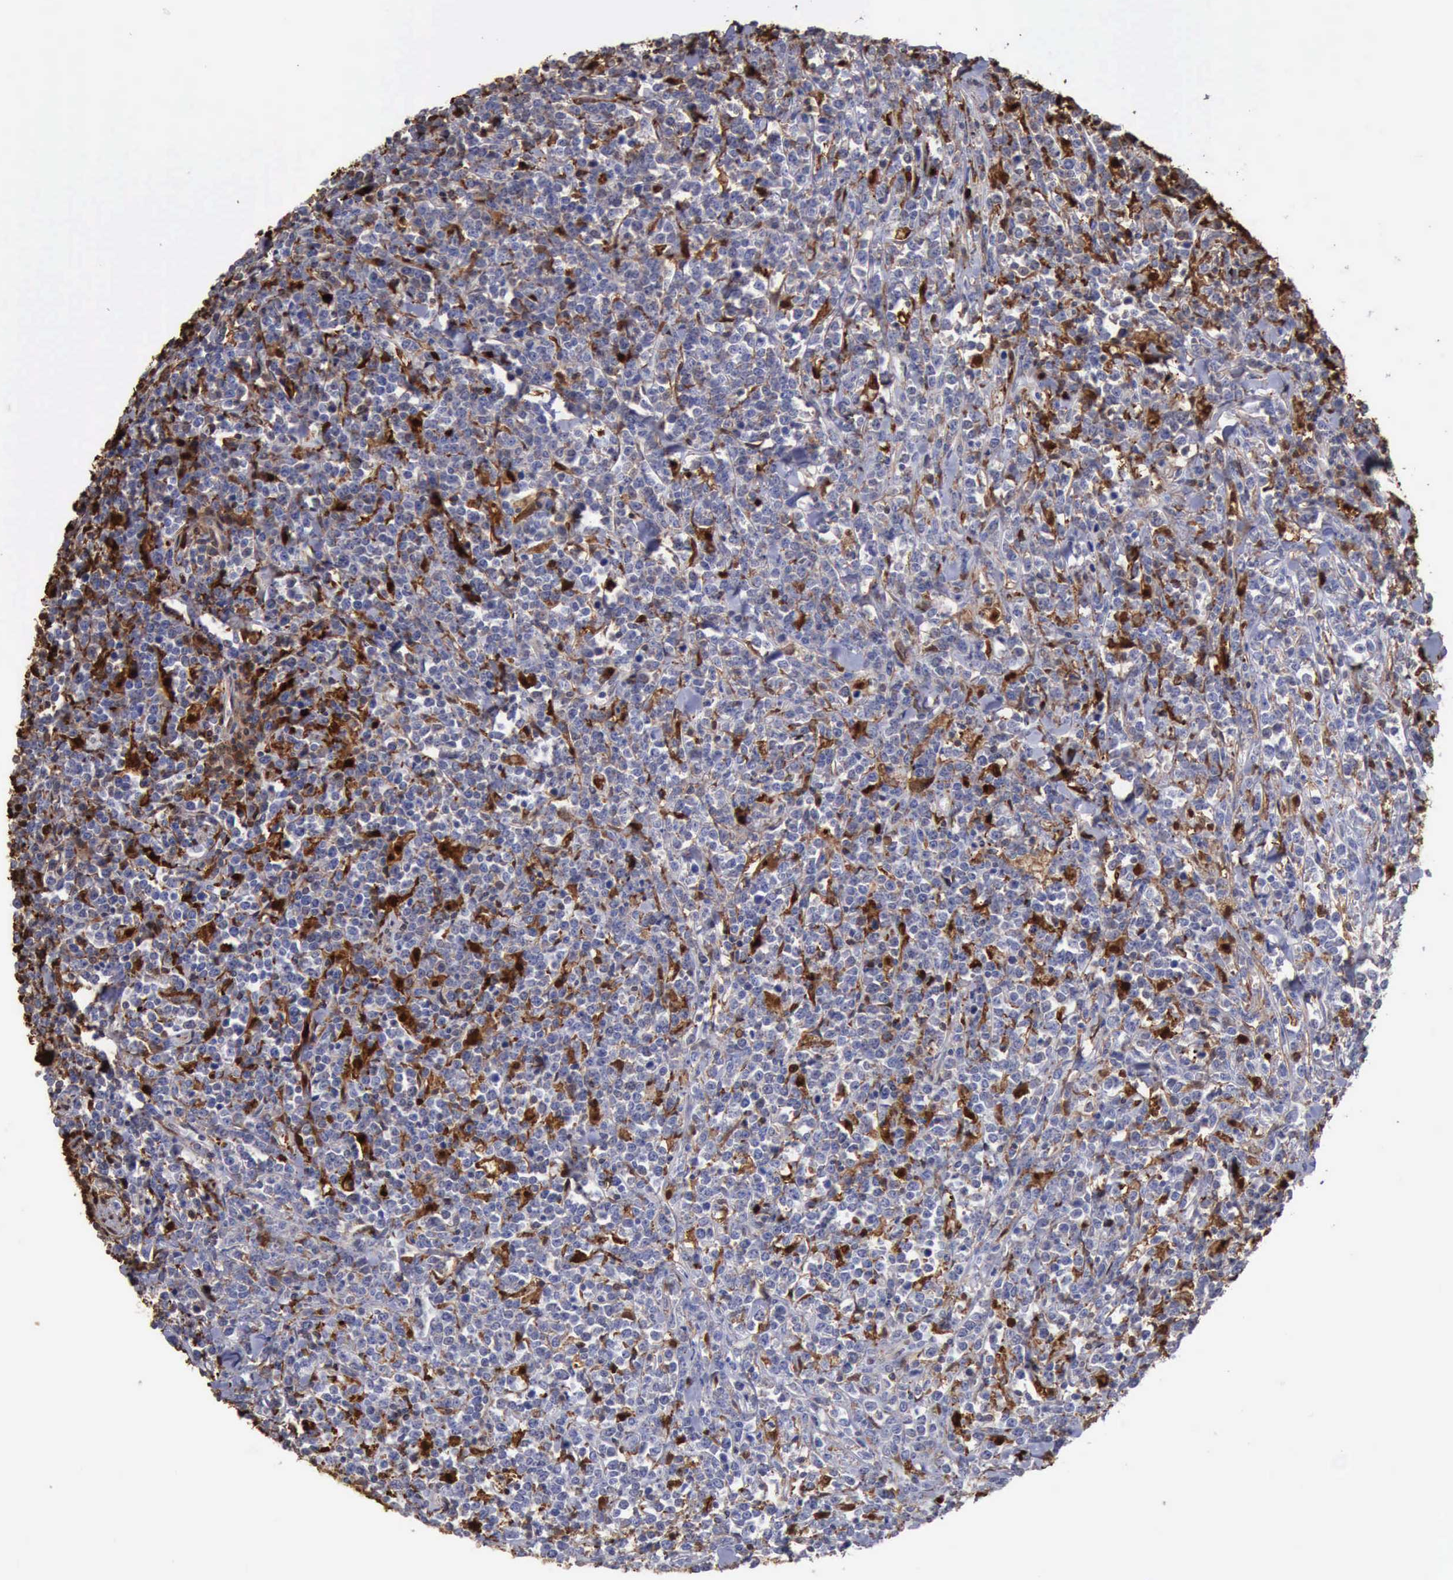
{"staining": {"intensity": "negative", "quantity": "none", "location": "none"}, "tissue": "lymphoma", "cell_type": "Tumor cells", "image_type": "cancer", "snomed": [{"axis": "morphology", "description": "Malignant lymphoma, non-Hodgkin's type, High grade"}, {"axis": "topography", "description": "Small intestine"}, {"axis": "topography", "description": "Colon"}], "caption": "IHC of lymphoma demonstrates no expression in tumor cells. (DAB (3,3'-diaminobenzidine) immunohistochemistry (IHC), high magnification).", "gene": "STAT1", "patient": {"sex": "male", "age": 8}}